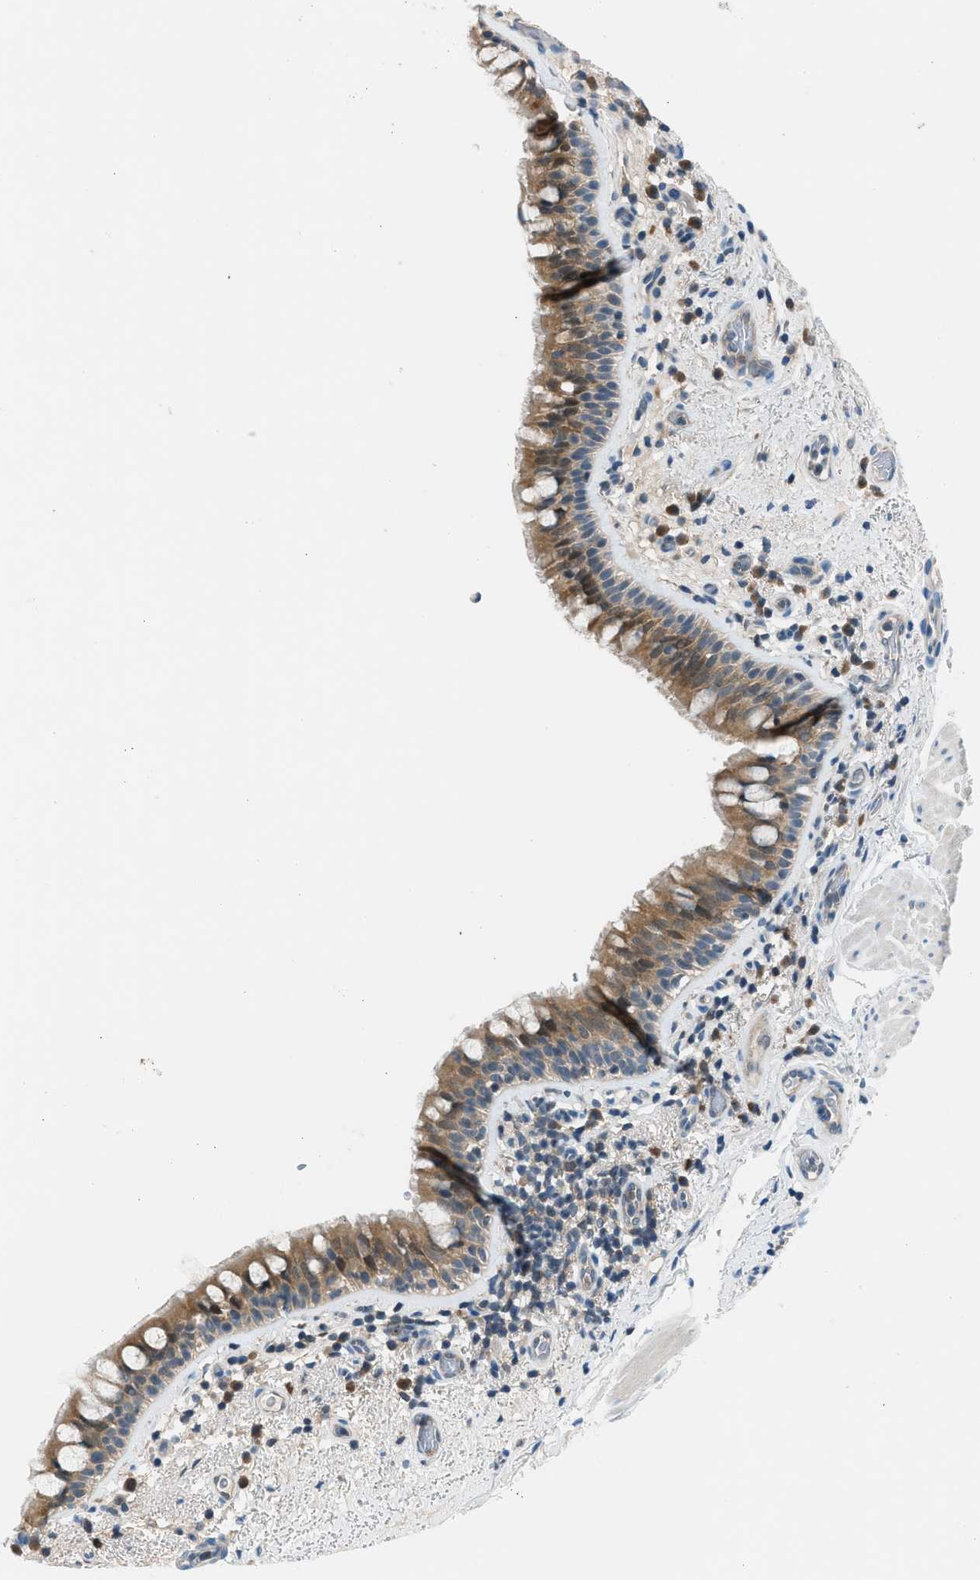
{"staining": {"intensity": "moderate", "quantity": "25%-75%", "location": "cytoplasmic/membranous"}, "tissue": "bronchus", "cell_type": "Respiratory epithelial cells", "image_type": "normal", "snomed": [{"axis": "morphology", "description": "Normal tissue, NOS"}, {"axis": "morphology", "description": "Inflammation, NOS"}, {"axis": "topography", "description": "Cartilage tissue"}, {"axis": "topography", "description": "Bronchus"}], "caption": "This micrograph demonstrates immunohistochemistry (IHC) staining of benign bronchus, with medium moderate cytoplasmic/membranous staining in about 25%-75% of respiratory epithelial cells.", "gene": "ACP1", "patient": {"sex": "male", "age": 77}}